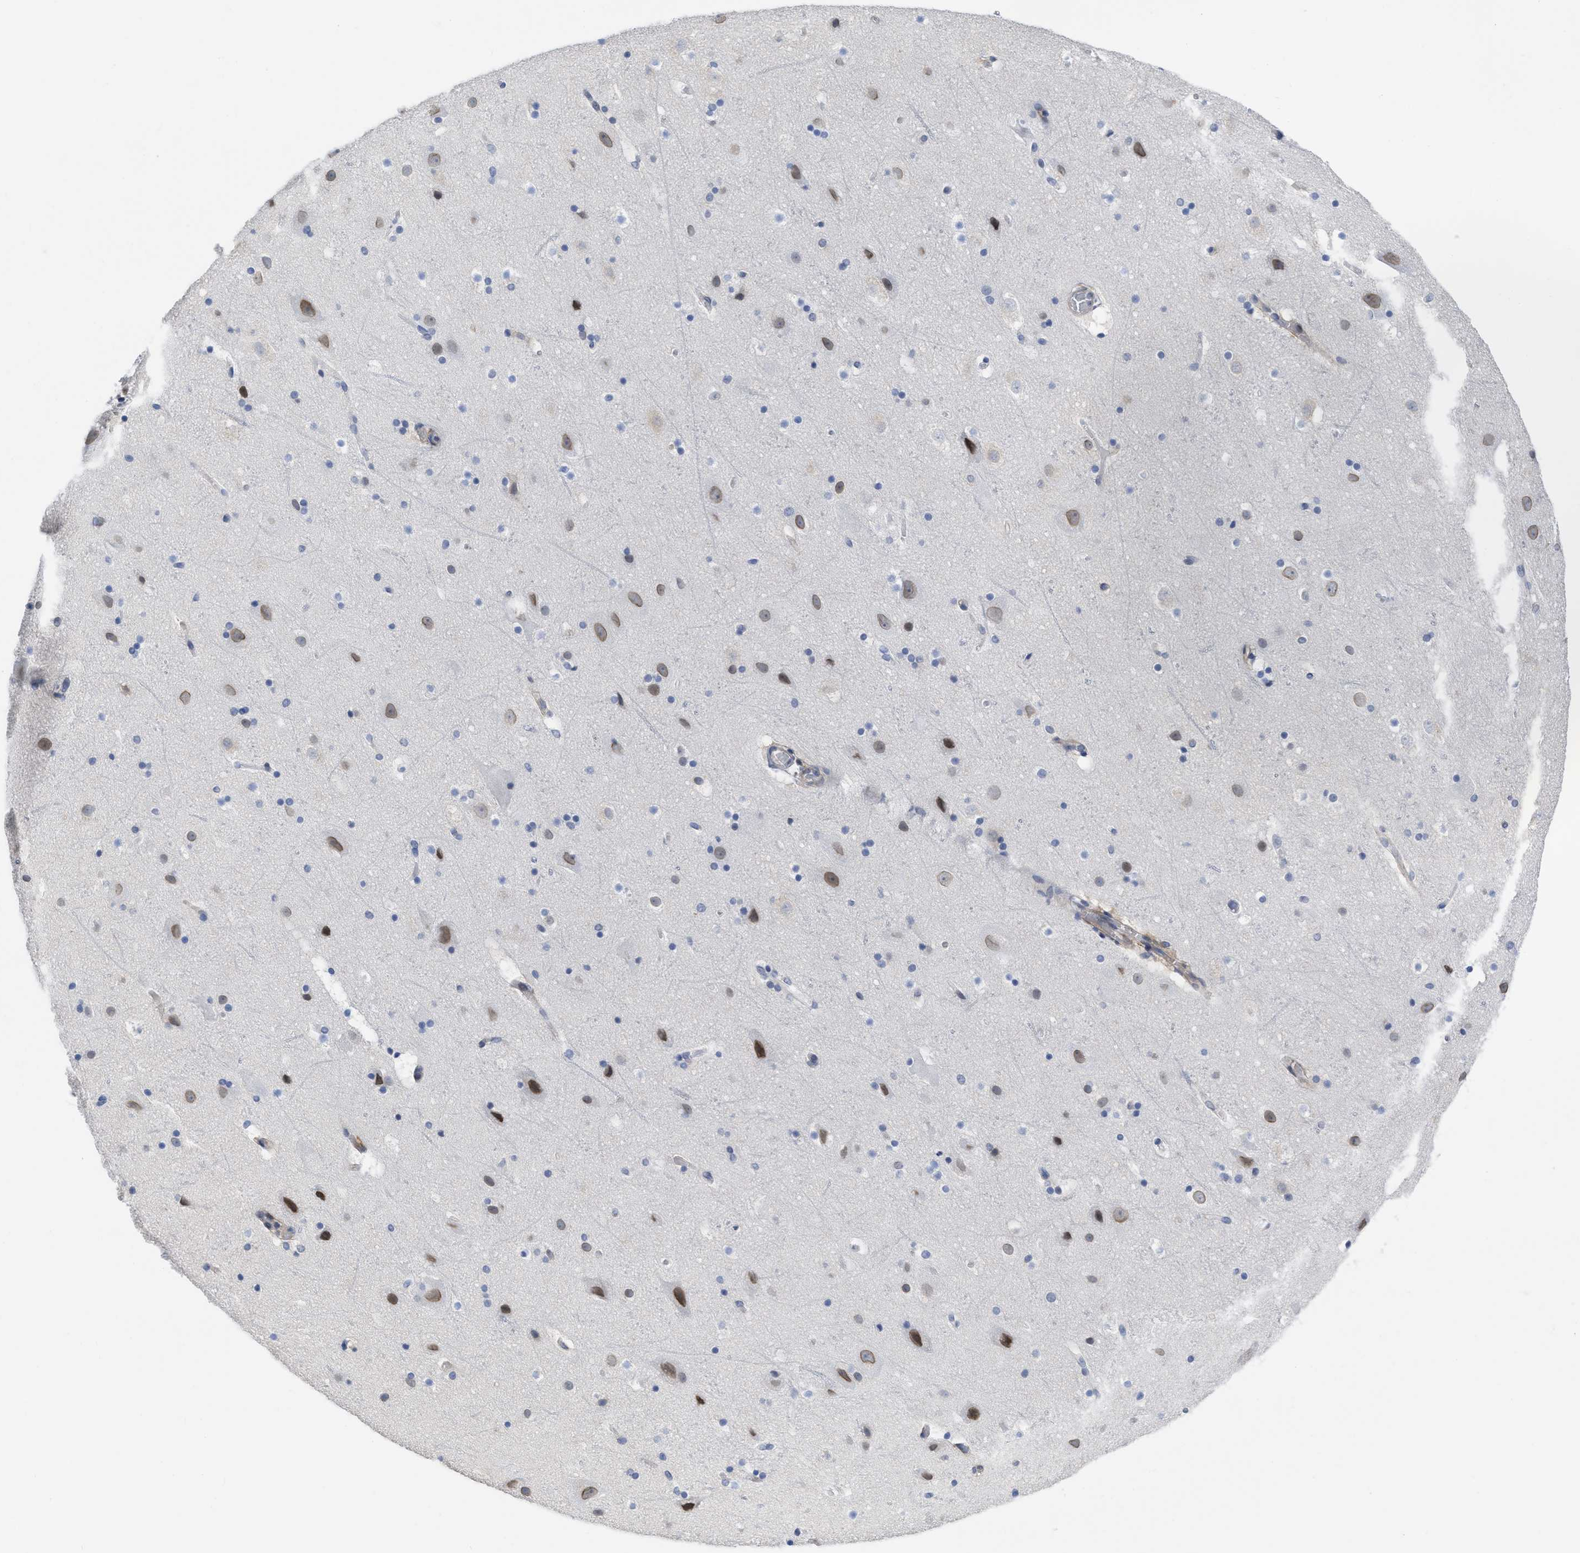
{"staining": {"intensity": "weak", "quantity": "<25%", "location": "cytoplasmic/membranous"}, "tissue": "cerebral cortex", "cell_type": "Endothelial cells", "image_type": "normal", "snomed": [{"axis": "morphology", "description": "Normal tissue, NOS"}, {"axis": "topography", "description": "Cerebral cortex"}], "caption": "A micrograph of cerebral cortex stained for a protein shows no brown staining in endothelial cells. (Stains: DAB immunohistochemistry with hematoxylin counter stain, Microscopy: brightfield microscopy at high magnification).", "gene": "ACKR1", "patient": {"sex": "male", "age": 45}}